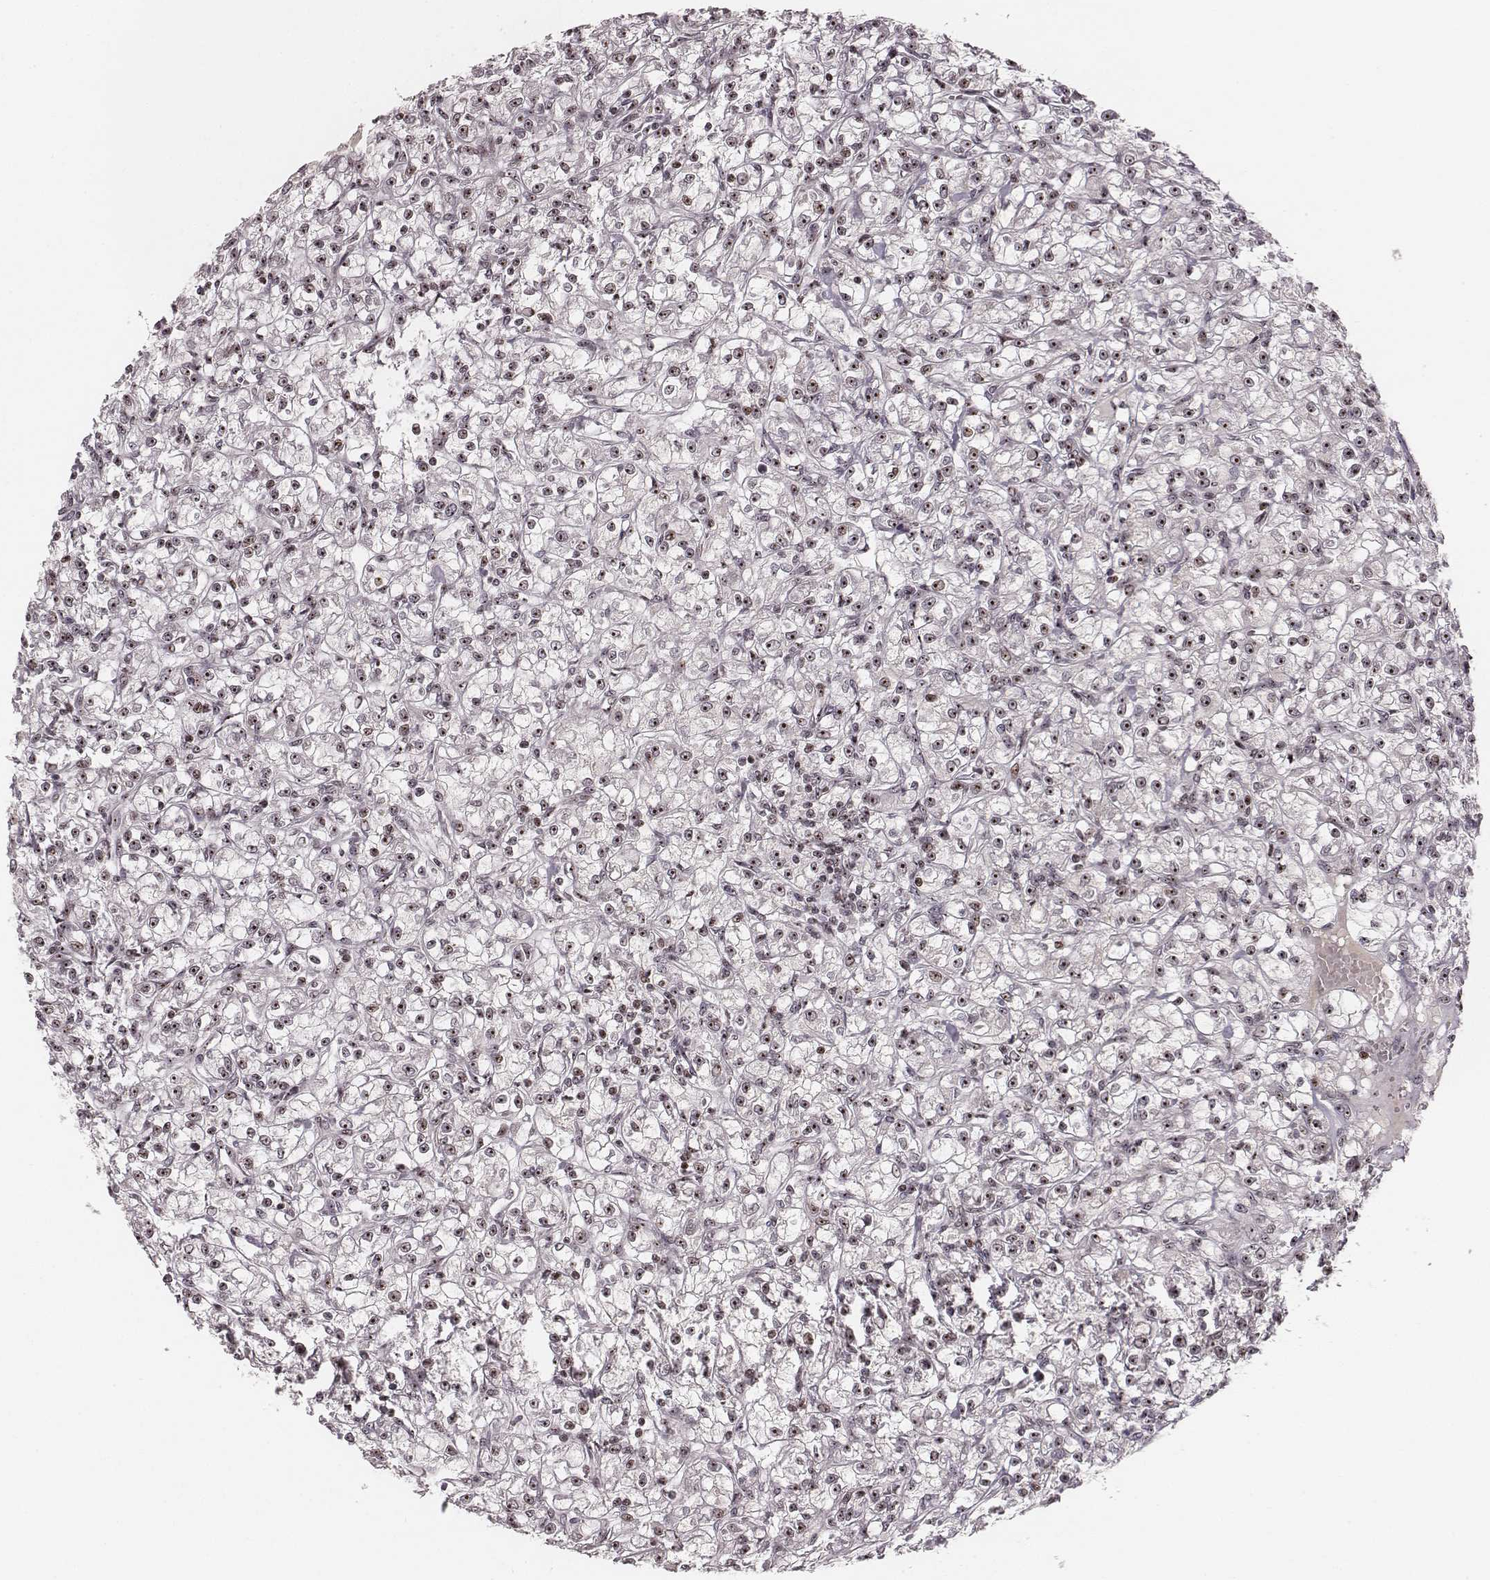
{"staining": {"intensity": "moderate", "quantity": ">75%", "location": "nuclear"}, "tissue": "renal cancer", "cell_type": "Tumor cells", "image_type": "cancer", "snomed": [{"axis": "morphology", "description": "Adenocarcinoma, NOS"}, {"axis": "topography", "description": "Kidney"}], "caption": "IHC (DAB) staining of human renal cancer (adenocarcinoma) reveals moderate nuclear protein staining in about >75% of tumor cells. The protein of interest is stained brown, and the nuclei are stained in blue (DAB (3,3'-diaminobenzidine) IHC with brightfield microscopy, high magnification).", "gene": "NOP56", "patient": {"sex": "female", "age": 59}}